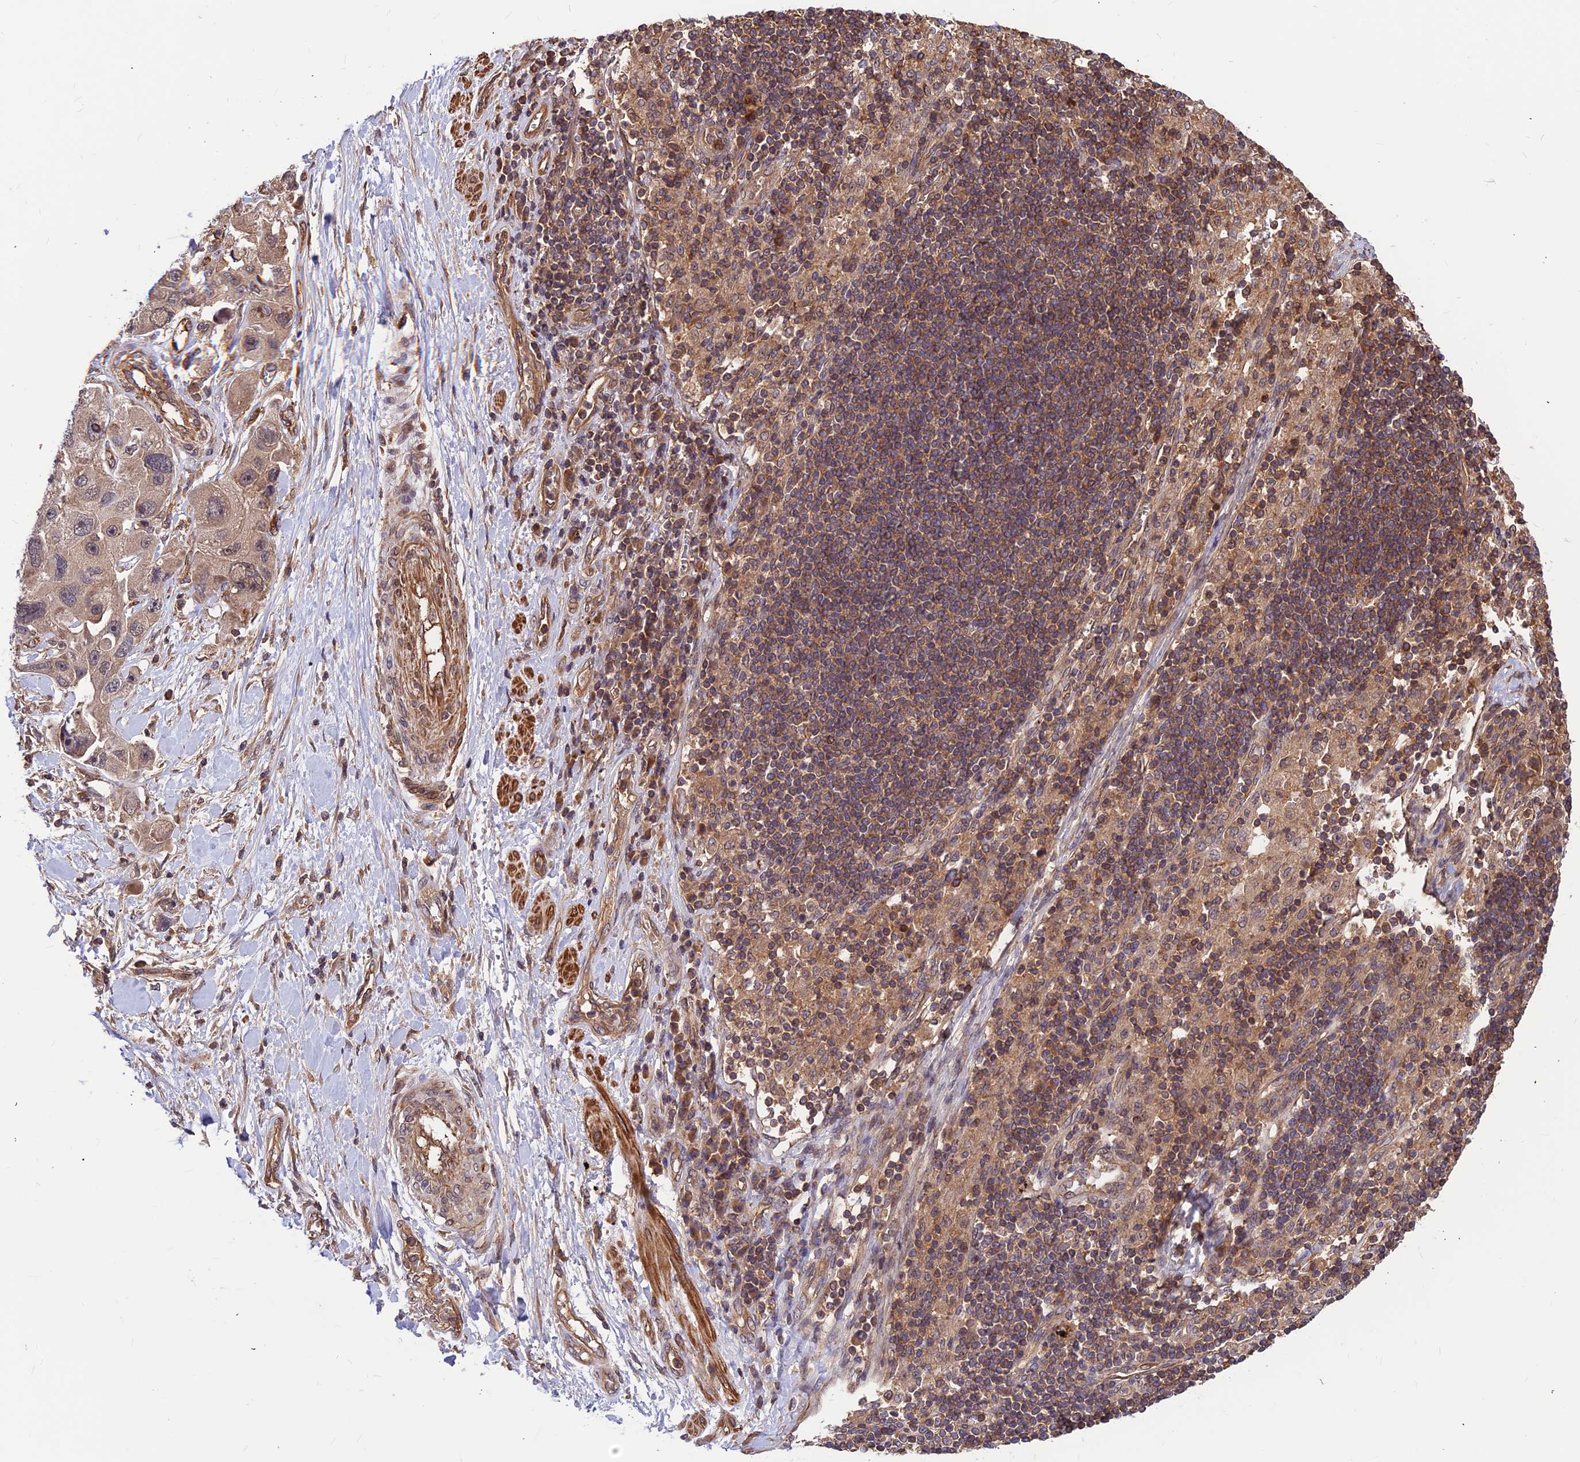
{"staining": {"intensity": "weak", "quantity": ">75%", "location": "cytoplasmic/membranous"}, "tissue": "lung cancer", "cell_type": "Tumor cells", "image_type": "cancer", "snomed": [{"axis": "morphology", "description": "Adenocarcinoma, NOS"}, {"axis": "topography", "description": "Lung"}], "caption": "A brown stain shows weak cytoplasmic/membranous staining of a protein in human adenocarcinoma (lung) tumor cells.", "gene": "ZNF467", "patient": {"sex": "female", "age": 54}}